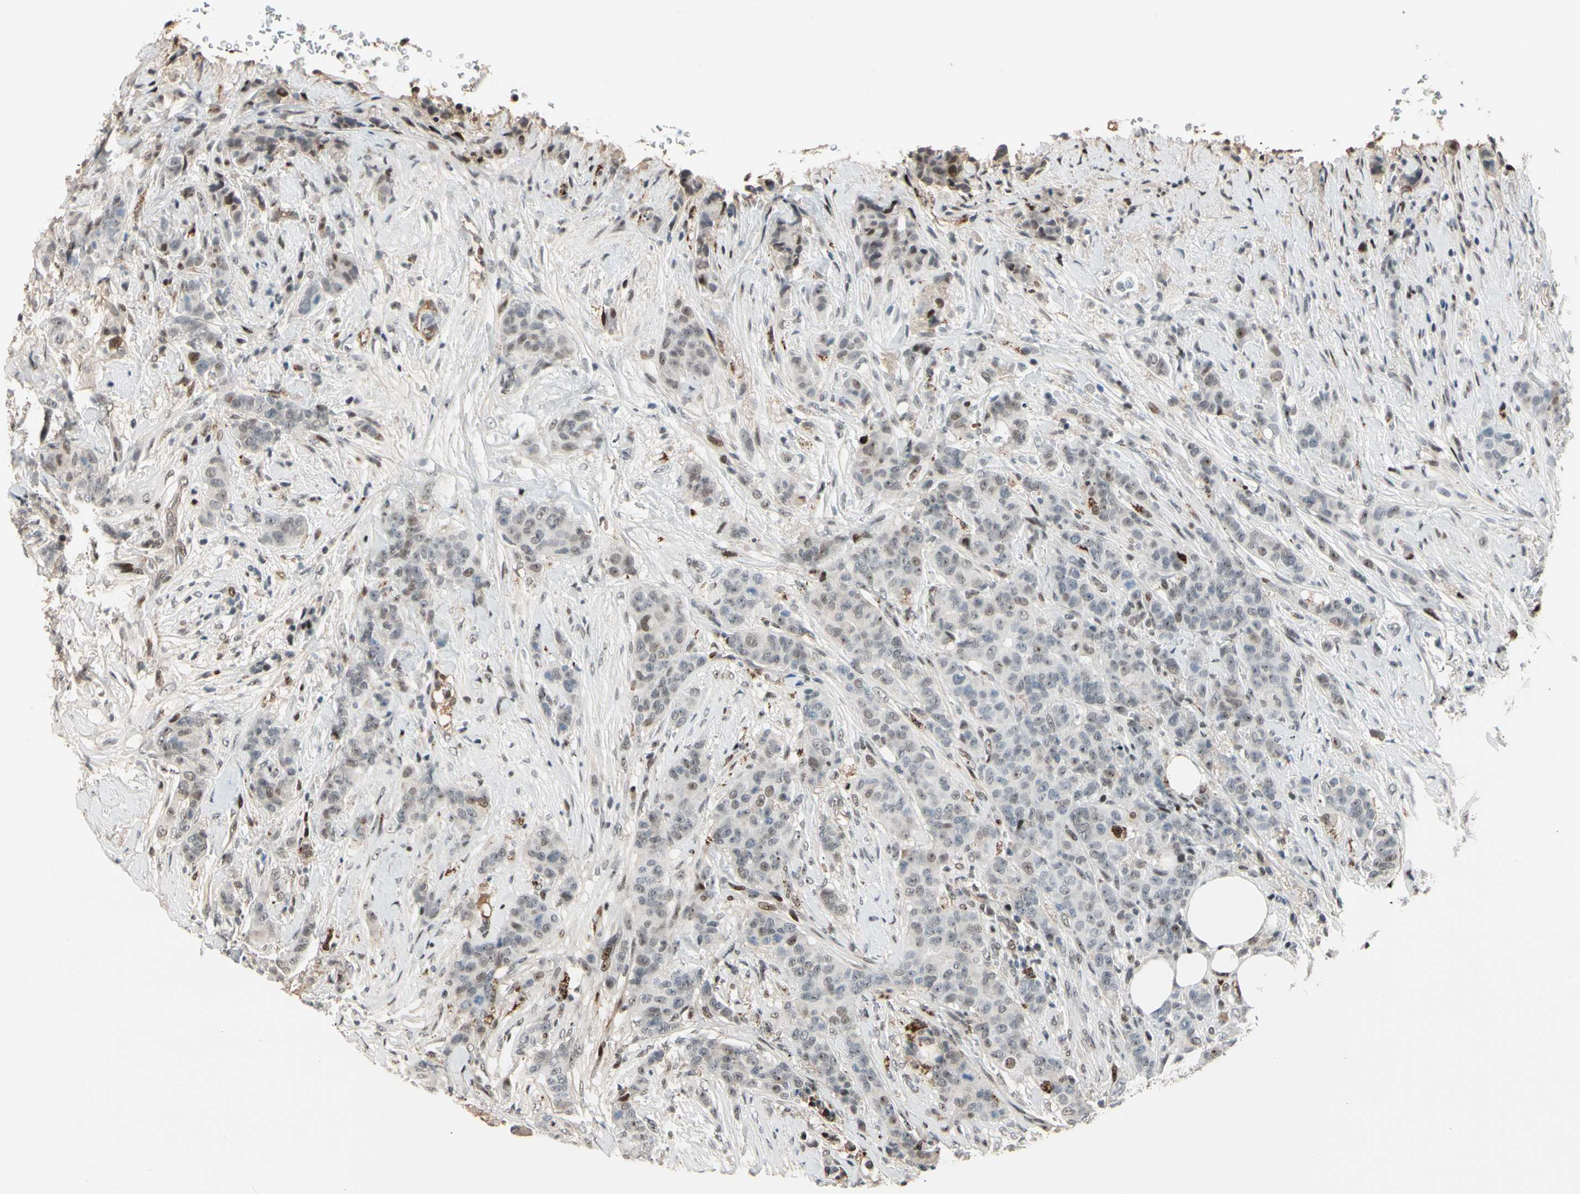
{"staining": {"intensity": "weak", "quantity": "25%-75%", "location": "nuclear"}, "tissue": "breast cancer", "cell_type": "Tumor cells", "image_type": "cancer", "snomed": [{"axis": "morphology", "description": "Duct carcinoma"}, {"axis": "topography", "description": "Breast"}], "caption": "Human breast cancer (invasive ductal carcinoma) stained with a brown dye reveals weak nuclear positive staining in approximately 25%-75% of tumor cells.", "gene": "FOXO3", "patient": {"sex": "female", "age": 40}}